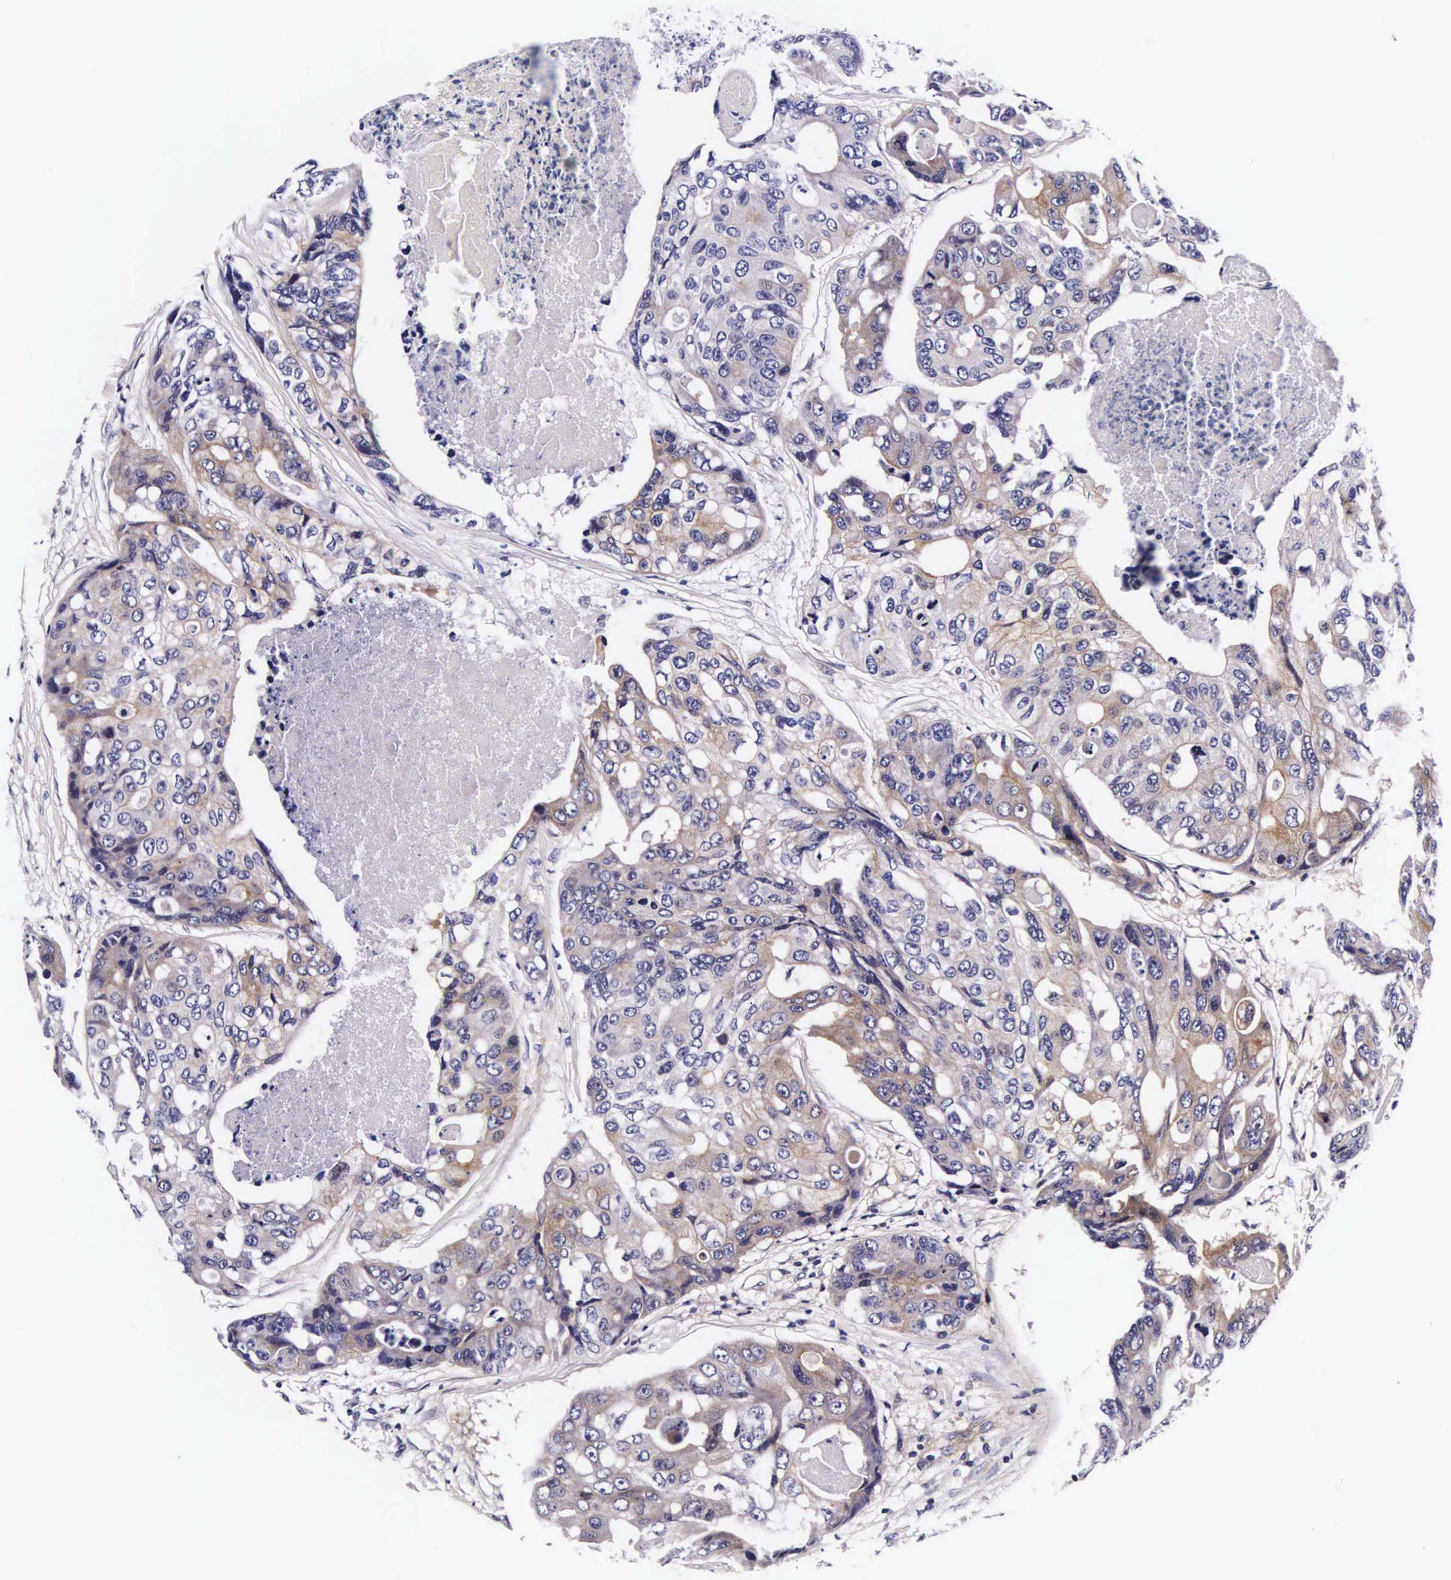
{"staining": {"intensity": "negative", "quantity": "none", "location": "none"}, "tissue": "colorectal cancer", "cell_type": "Tumor cells", "image_type": "cancer", "snomed": [{"axis": "morphology", "description": "Adenocarcinoma, NOS"}, {"axis": "topography", "description": "Colon"}], "caption": "Immunohistochemistry histopathology image of neoplastic tissue: human colorectal cancer stained with DAB shows no significant protein positivity in tumor cells.", "gene": "UPRT", "patient": {"sex": "female", "age": 86}}